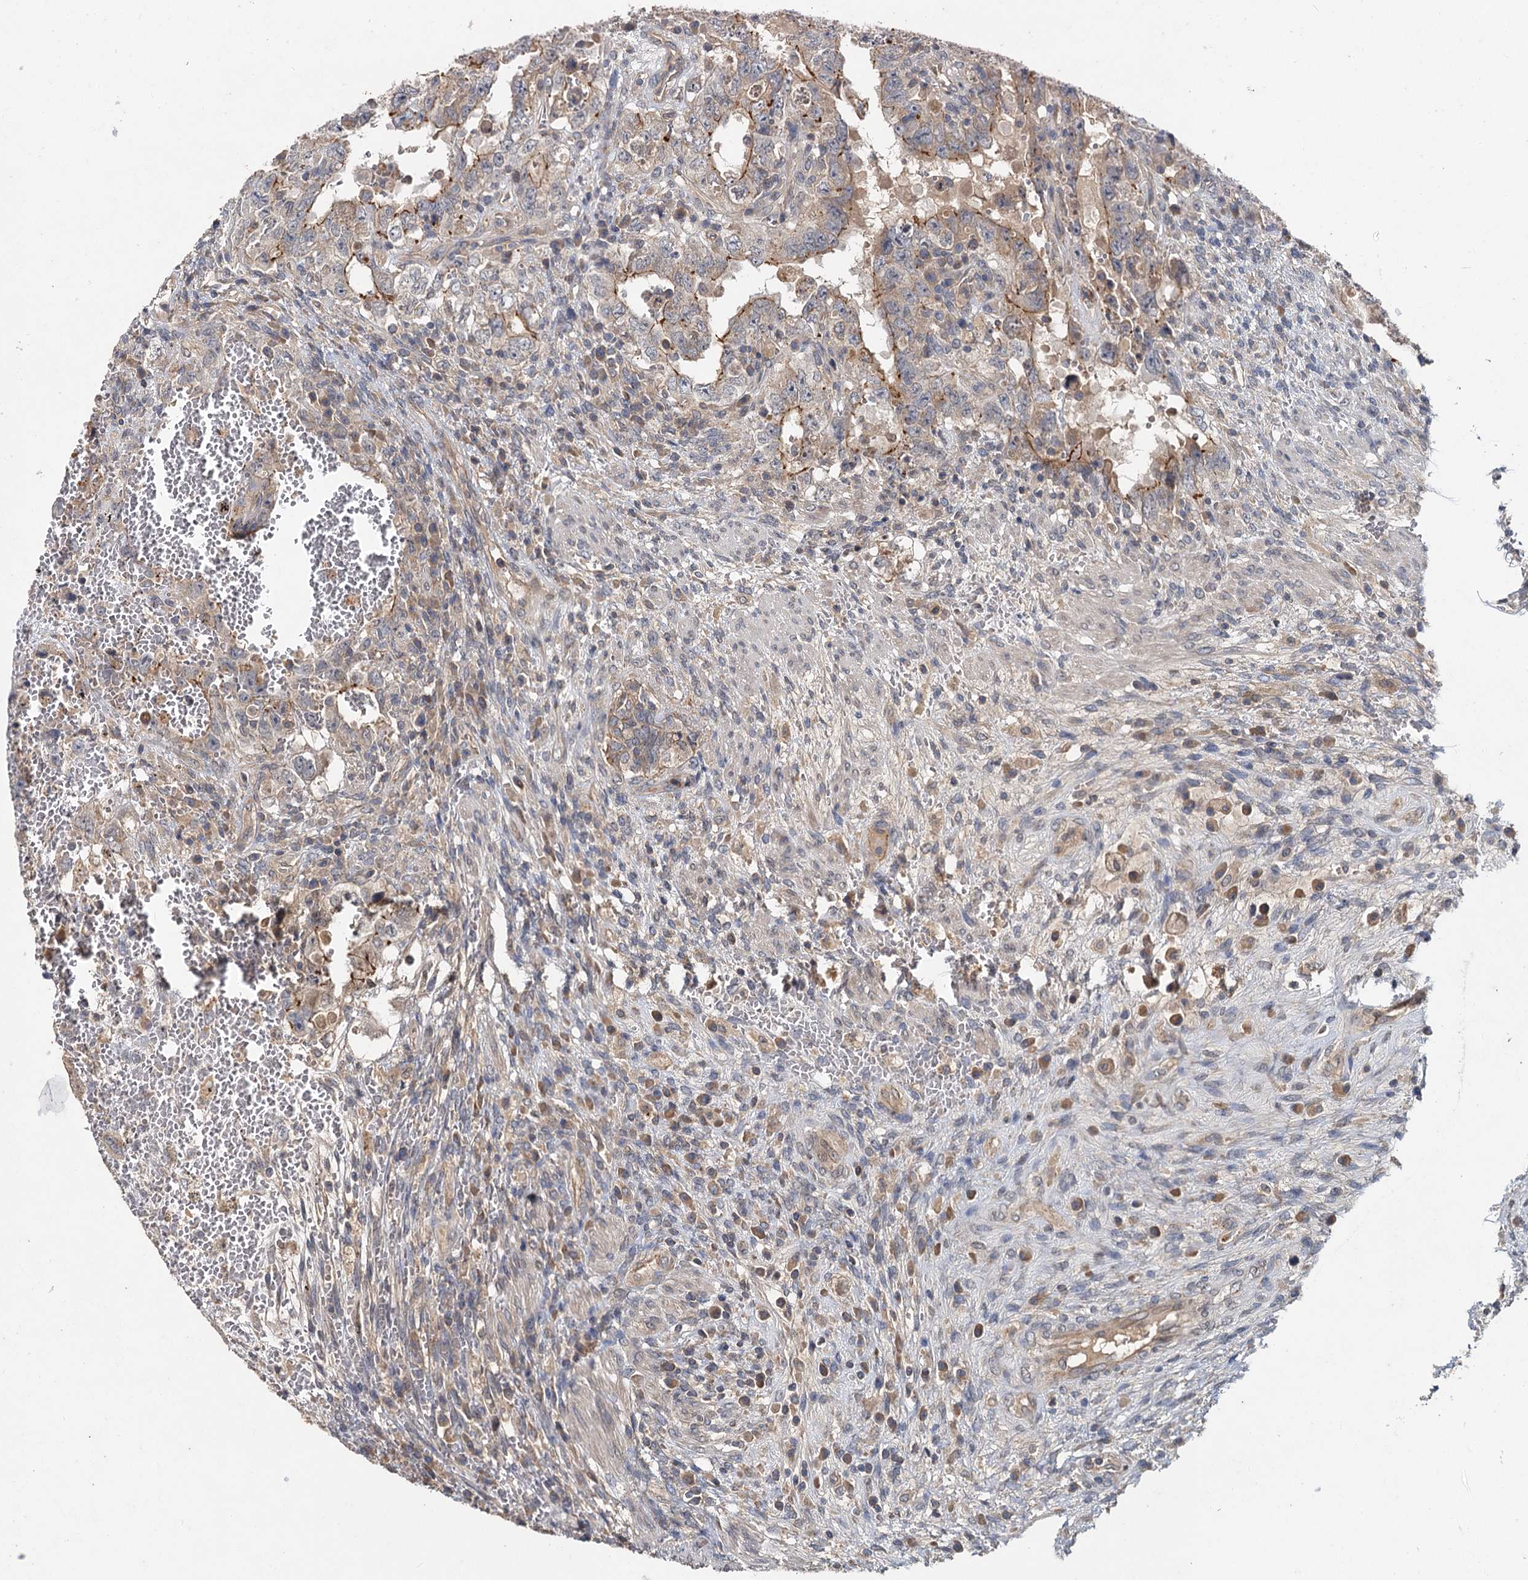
{"staining": {"intensity": "moderate", "quantity": "<25%", "location": "cytoplasmic/membranous"}, "tissue": "testis cancer", "cell_type": "Tumor cells", "image_type": "cancer", "snomed": [{"axis": "morphology", "description": "Carcinoma, Embryonal, NOS"}, {"axis": "topography", "description": "Testis"}], "caption": "High-magnification brightfield microscopy of embryonal carcinoma (testis) stained with DAB (3,3'-diaminobenzidine) (brown) and counterstained with hematoxylin (blue). tumor cells exhibit moderate cytoplasmic/membranous staining is appreciated in about<25% of cells.", "gene": "ZNF324", "patient": {"sex": "male", "age": 26}}